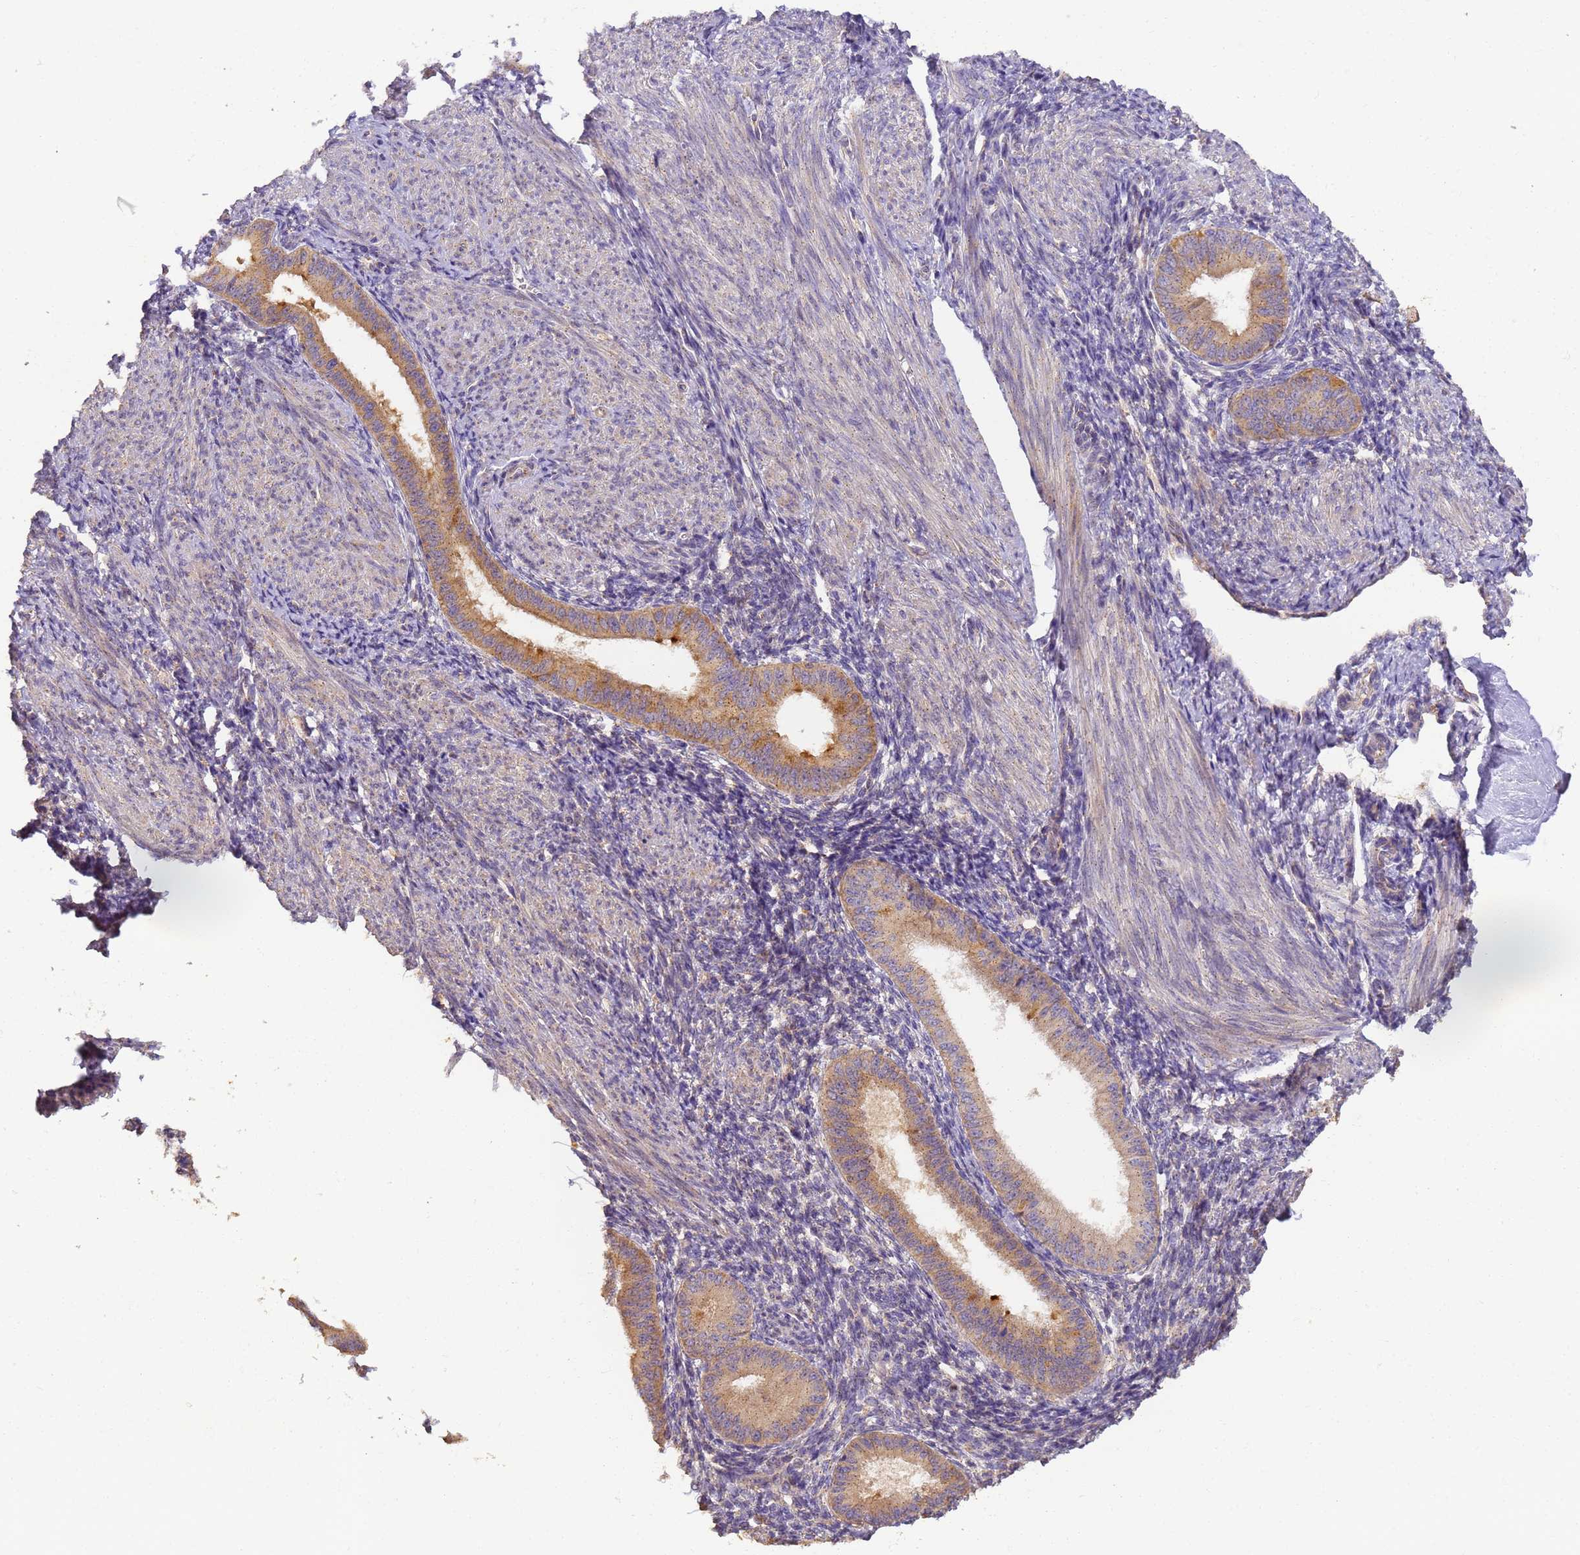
{"staining": {"intensity": "negative", "quantity": "none", "location": "none"}, "tissue": "endometrium", "cell_type": "Cells in endometrial stroma", "image_type": "normal", "snomed": [{"axis": "morphology", "description": "Normal tissue, NOS"}, {"axis": "topography", "description": "Uterus"}, {"axis": "topography", "description": "Endometrium"}], "caption": "The image displays no staining of cells in endometrial stroma in normal endometrium. Nuclei are stained in blue.", "gene": "TIGAR", "patient": {"sex": "female", "age": 48}}